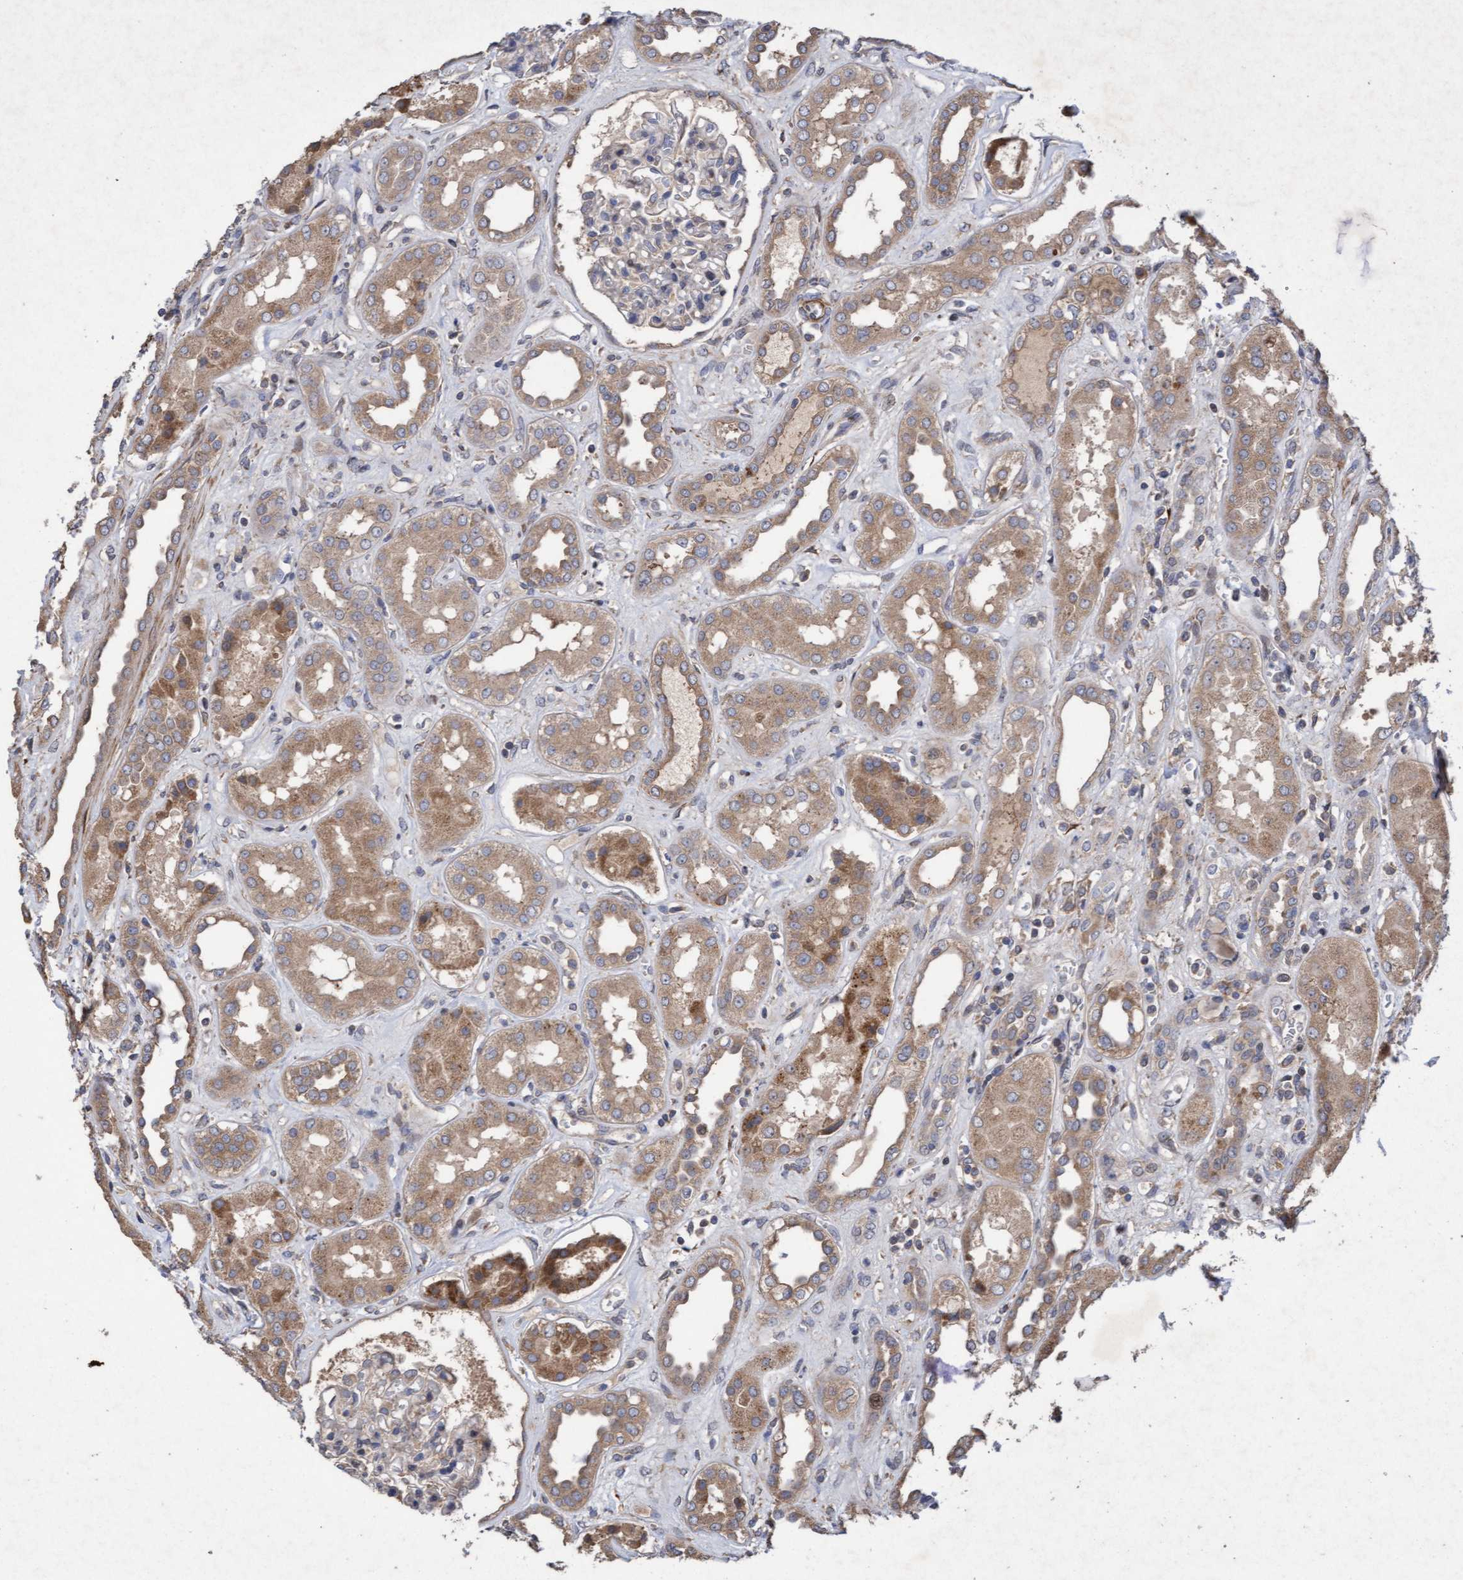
{"staining": {"intensity": "moderate", "quantity": "<25%", "location": "cytoplasmic/membranous"}, "tissue": "kidney", "cell_type": "Cells in glomeruli", "image_type": "normal", "snomed": [{"axis": "morphology", "description": "Normal tissue, NOS"}, {"axis": "topography", "description": "Kidney"}], "caption": "Kidney stained with IHC exhibits moderate cytoplasmic/membranous staining in about <25% of cells in glomeruli.", "gene": "ELP5", "patient": {"sex": "male", "age": 59}}